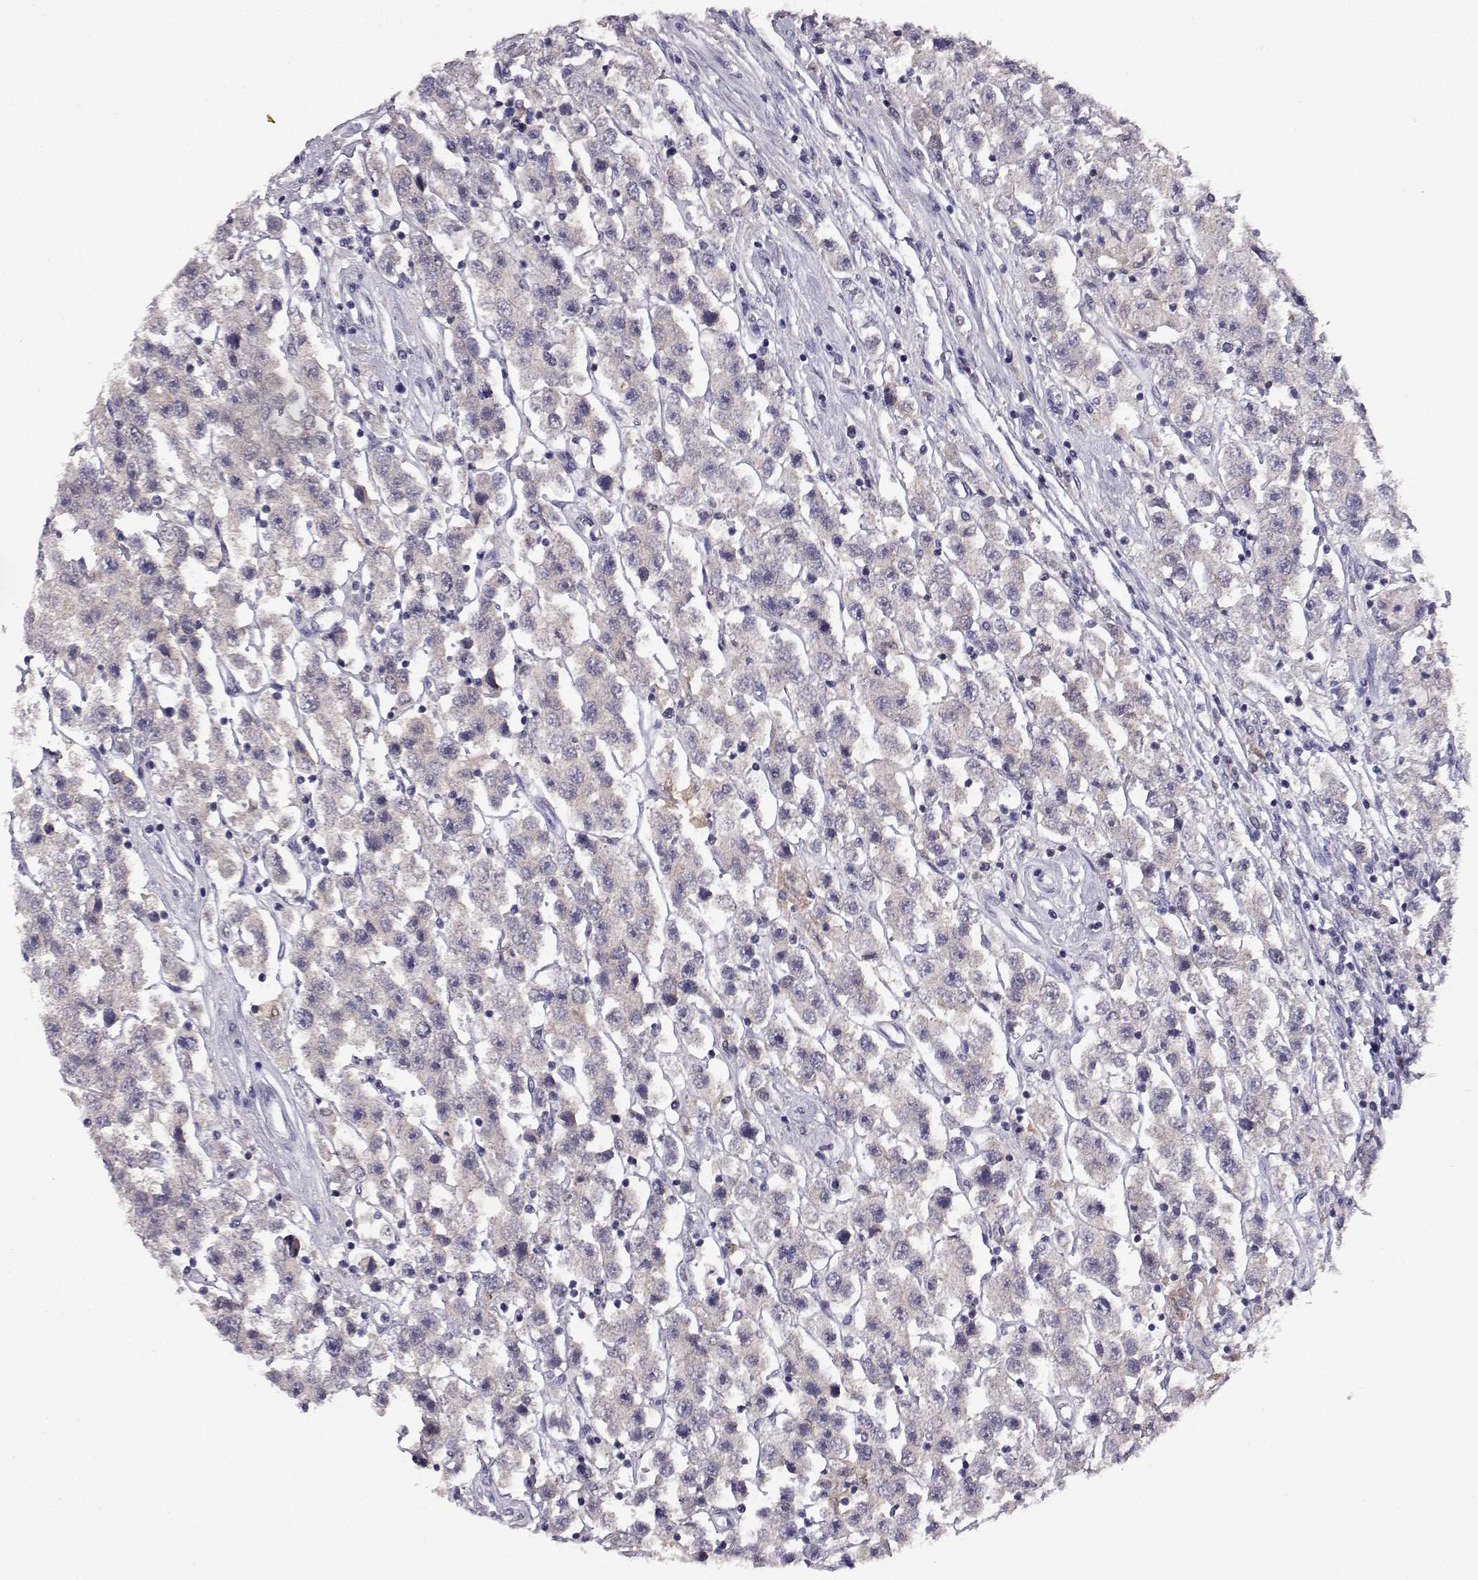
{"staining": {"intensity": "negative", "quantity": "none", "location": "none"}, "tissue": "testis cancer", "cell_type": "Tumor cells", "image_type": "cancer", "snomed": [{"axis": "morphology", "description": "Seminoma, NOS"}, {"axis": "topography", "description": "Testis"}], "caption": "Testis cancer was stained to show a protein in brown. There is no significant expression in tumor cells.", "gene": "AKR1B1", "patient": {"sex": "male", "age": 45}}